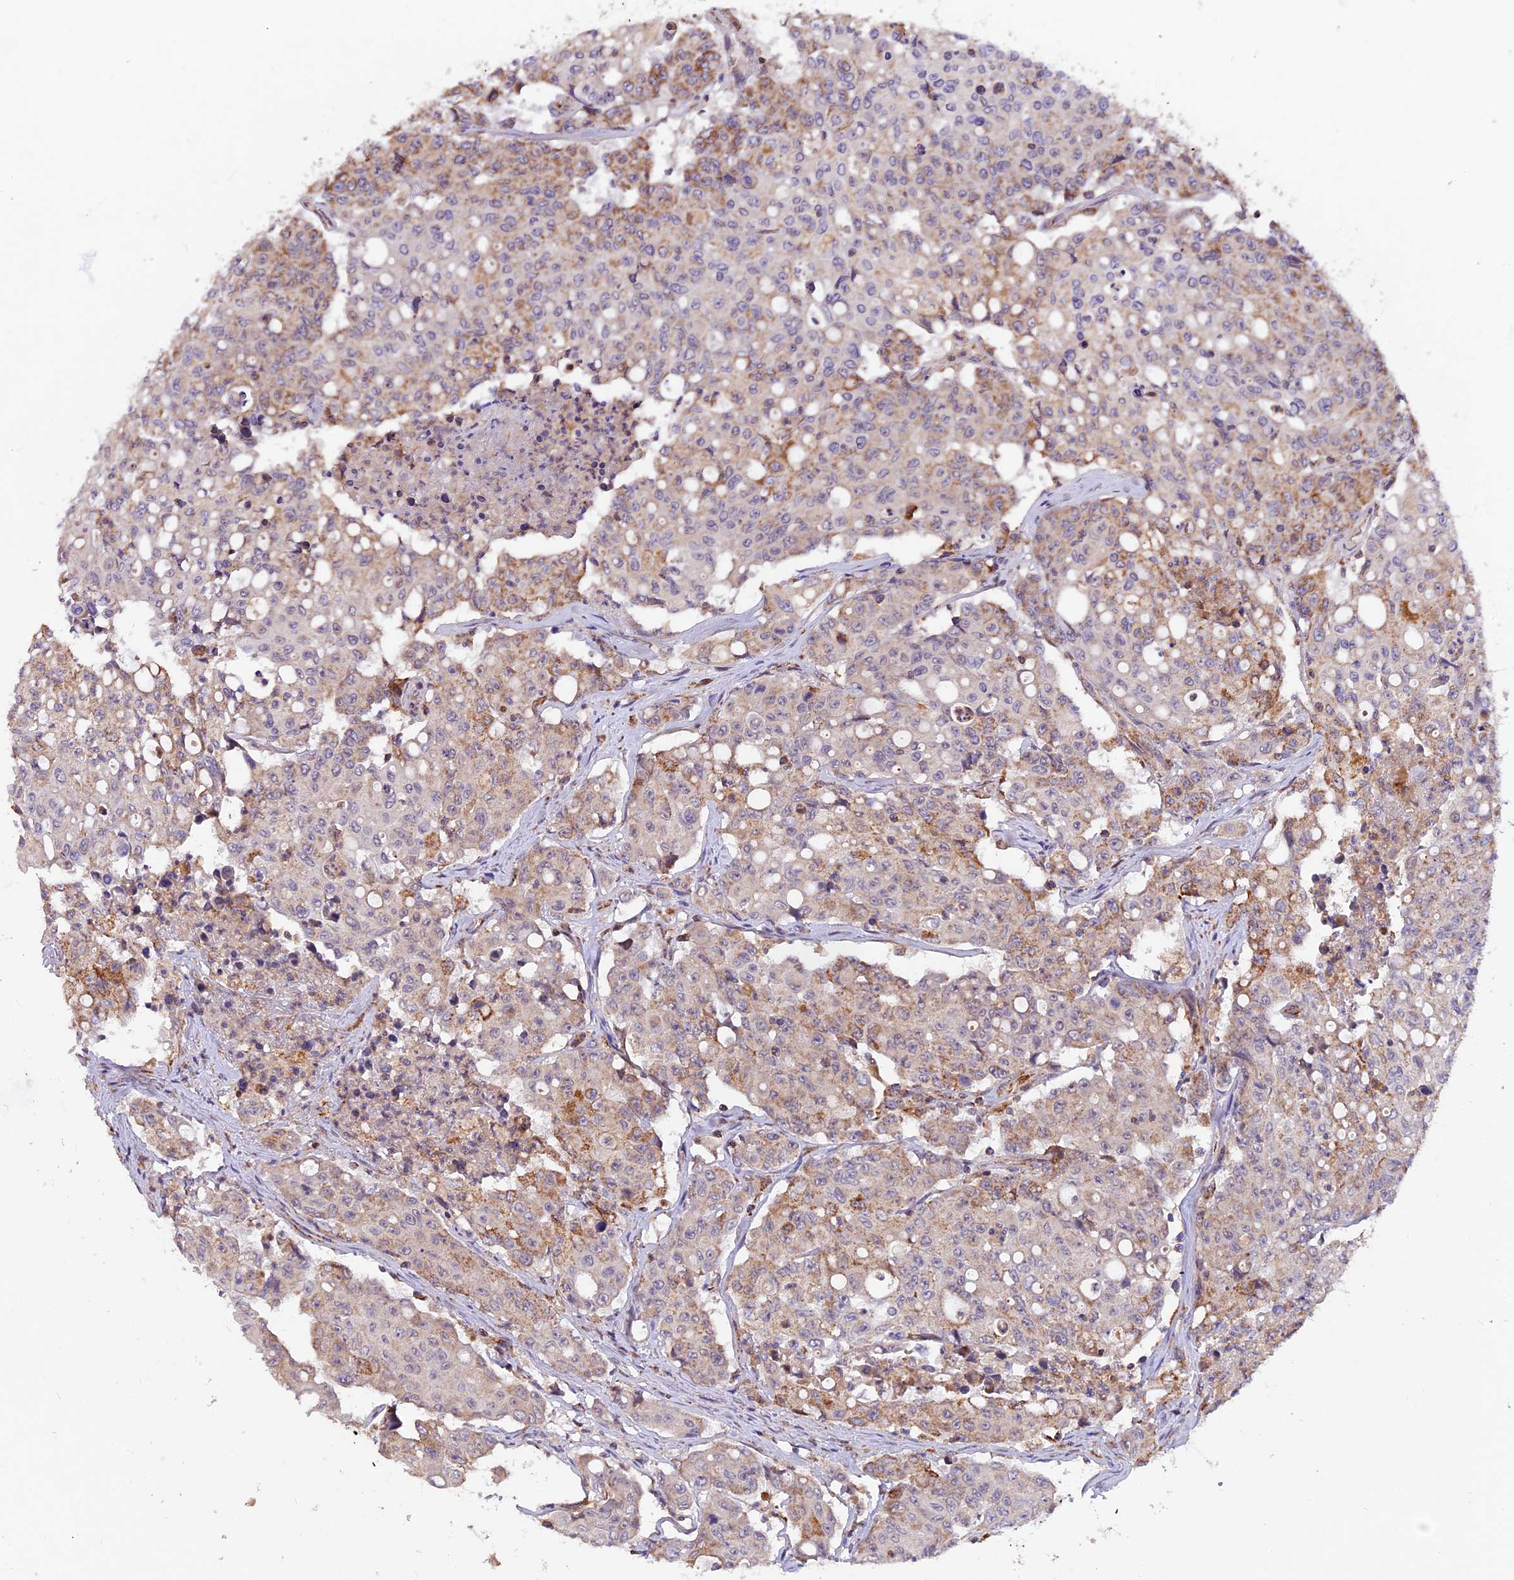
{"staining": {"intensity": "moderate", "quantity": "<25%", "location": "cytoplasmic/membranous"}, "tissue": "colorectal cancer", "cell_type": "Tumor cells", "image_type": "cancer", "snomed": [{"axis": "morphology", "description": "Adenocarcinoma, NOS"}, {"axis": "topography", "description": "Colon"}], "caption": "Immunohistochemical staining of human colorectal cancer (adenocarcinoma) exhibits low levels of moderate cytoplasmic/membranous expression in approximately <25% of tumor cells.", "gene": "NDUFA8", "patient": {"sex": "male", "age": 51}}